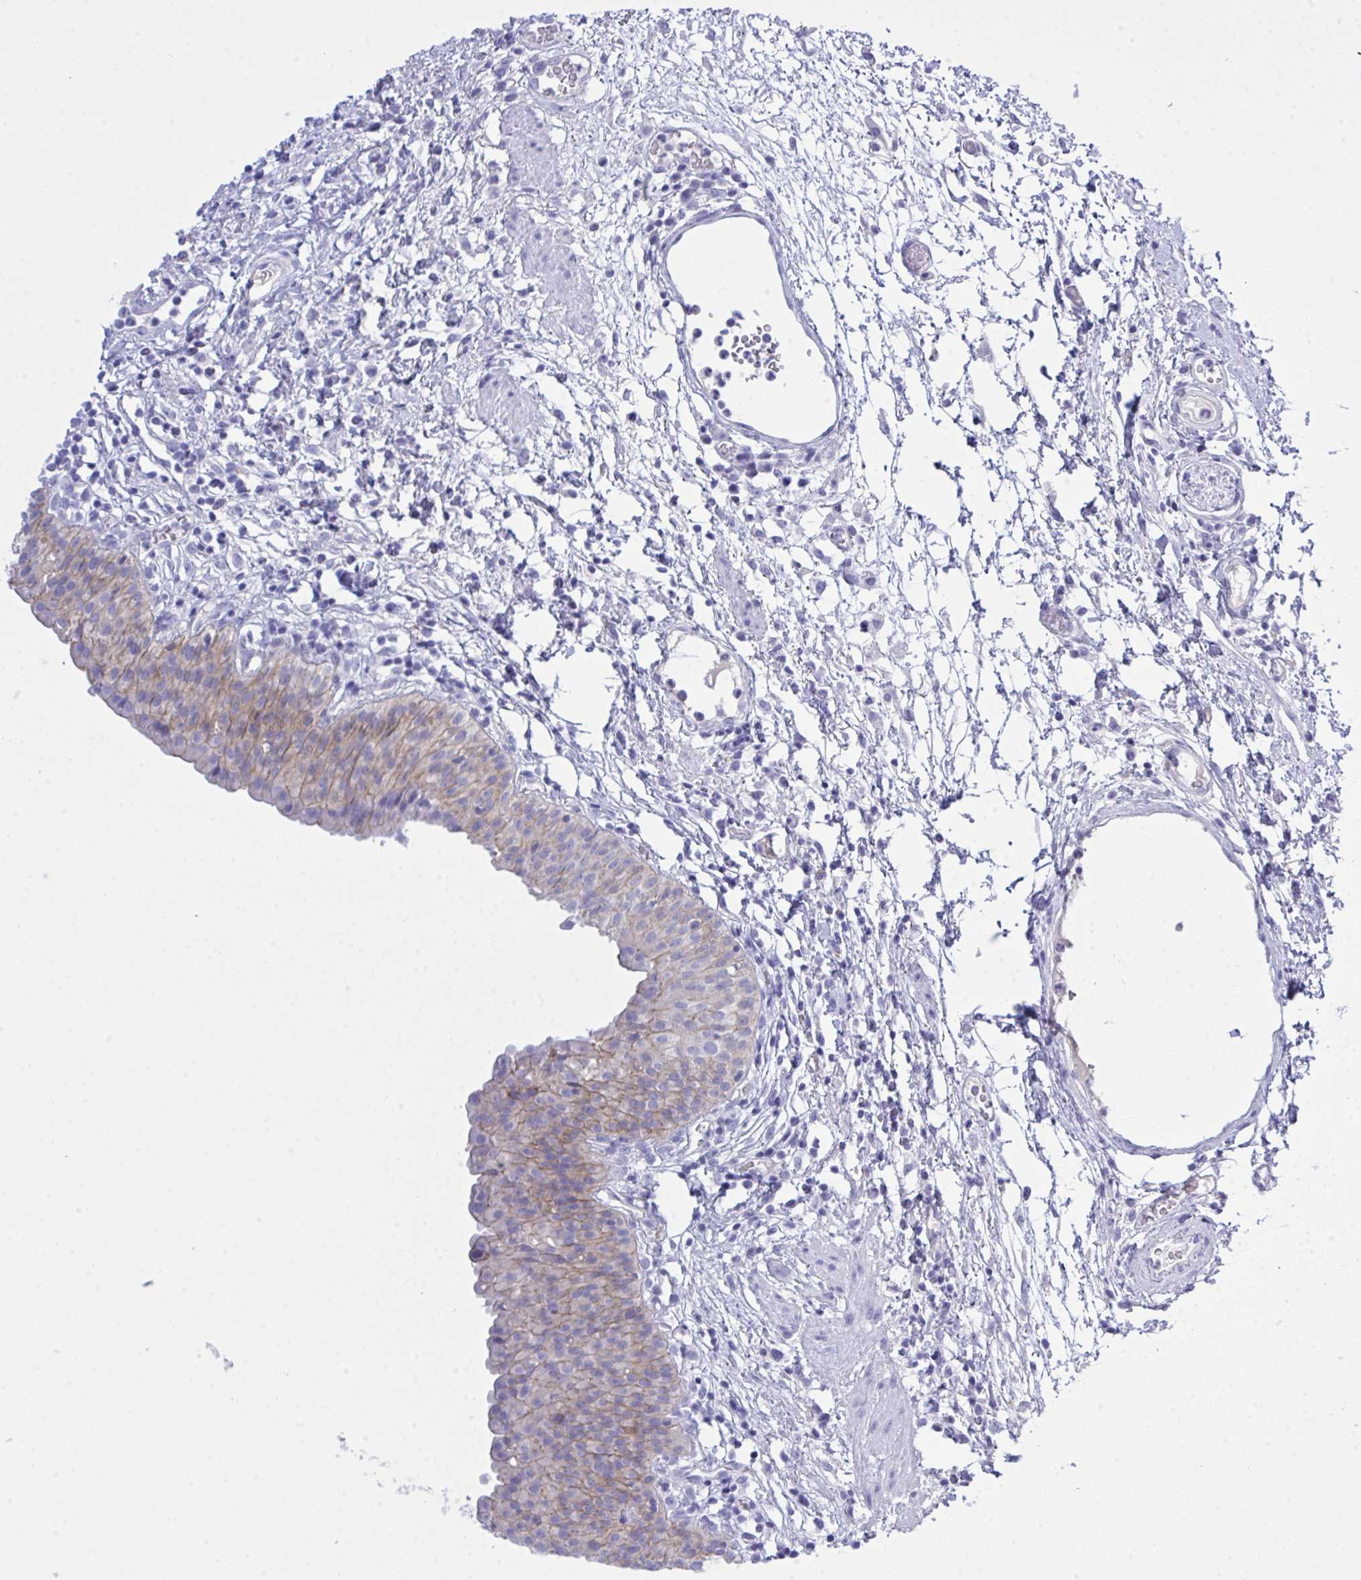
{"staining": {"intensity": "weak", "quantity": "25%-75%", "location": "cytoplasmic/membranous"}, "tissue": "urinary bladder", "cell_type": "Urothelial cells", "image_type": "normal", "snomed": [{"axis": "morphology", "description": "Normal tissue, NOS"}, {"axis": "morphology", "description": "Inflammation, NOS"}, {"axis": "topography", "description": "Urinary bladder"}], "caption": "The photomicrograph reveals staining of benign urinary bladder, revealing weak cytoplasmic/membranous protein staining (brown color) within urothelial cells.", "gene": "GLB1L2", "patient": {"sex": "male", "age": 57}}